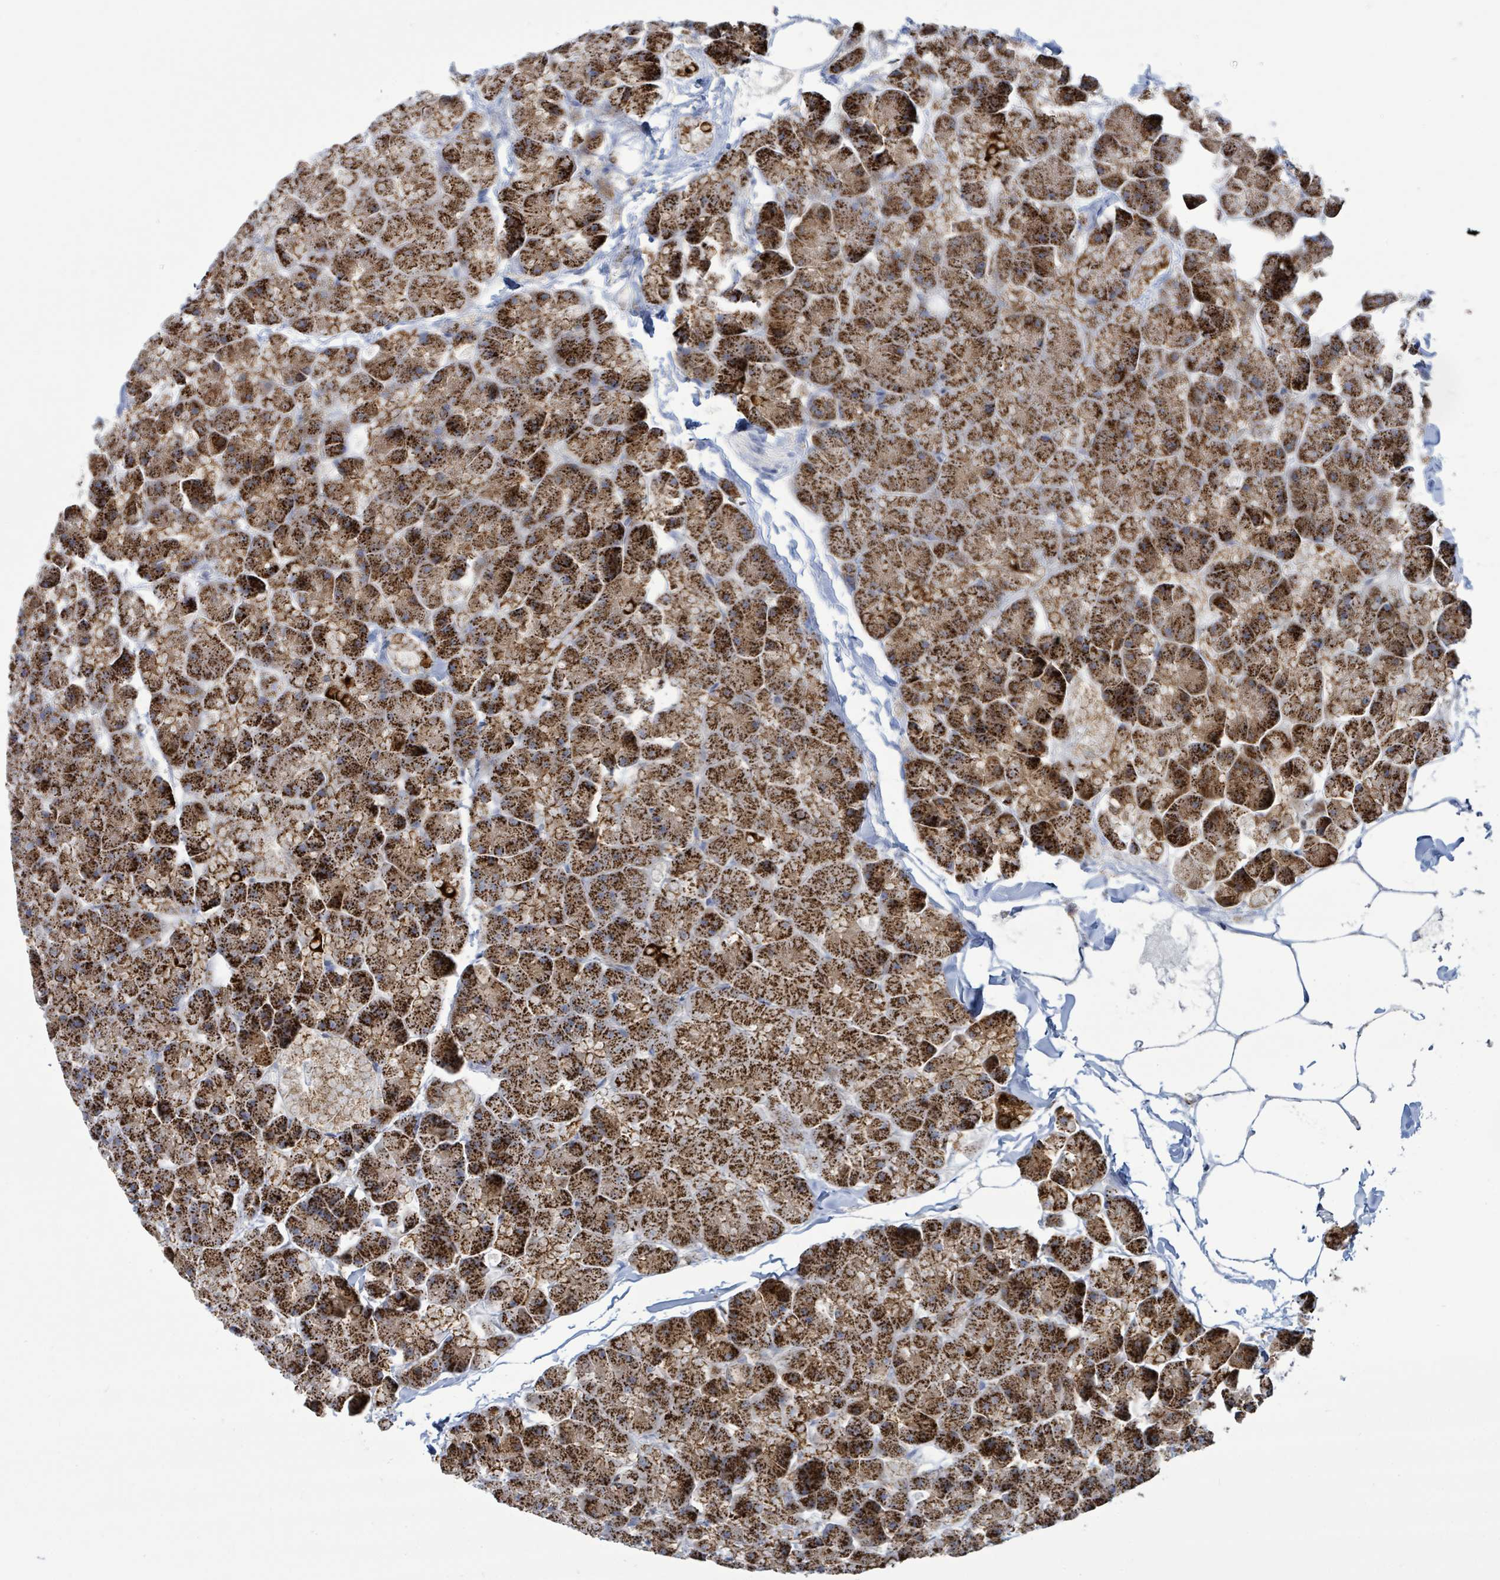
{"staining": {"intensity": "strong", "quantity": ">75%", "location": "cytoplasmic/membranous"}, "tissue": "pancreas", "cell_type": "Exocrine glandular cells", "image_type": "normal", "snomed": [{"axis": "morphology", "description": "Normal tissue, NOS"}, {"axis": "topography", "description": "Pancreas"}], "caption": "The histopathology image demonstrates staining of normal pancreas, revealing strong cytoplasmic/membranous protein staining (brown color) within exocrine glandular cells.", "gene": "SUCLG2", "patient": {"sex": "male", "age": 35}}